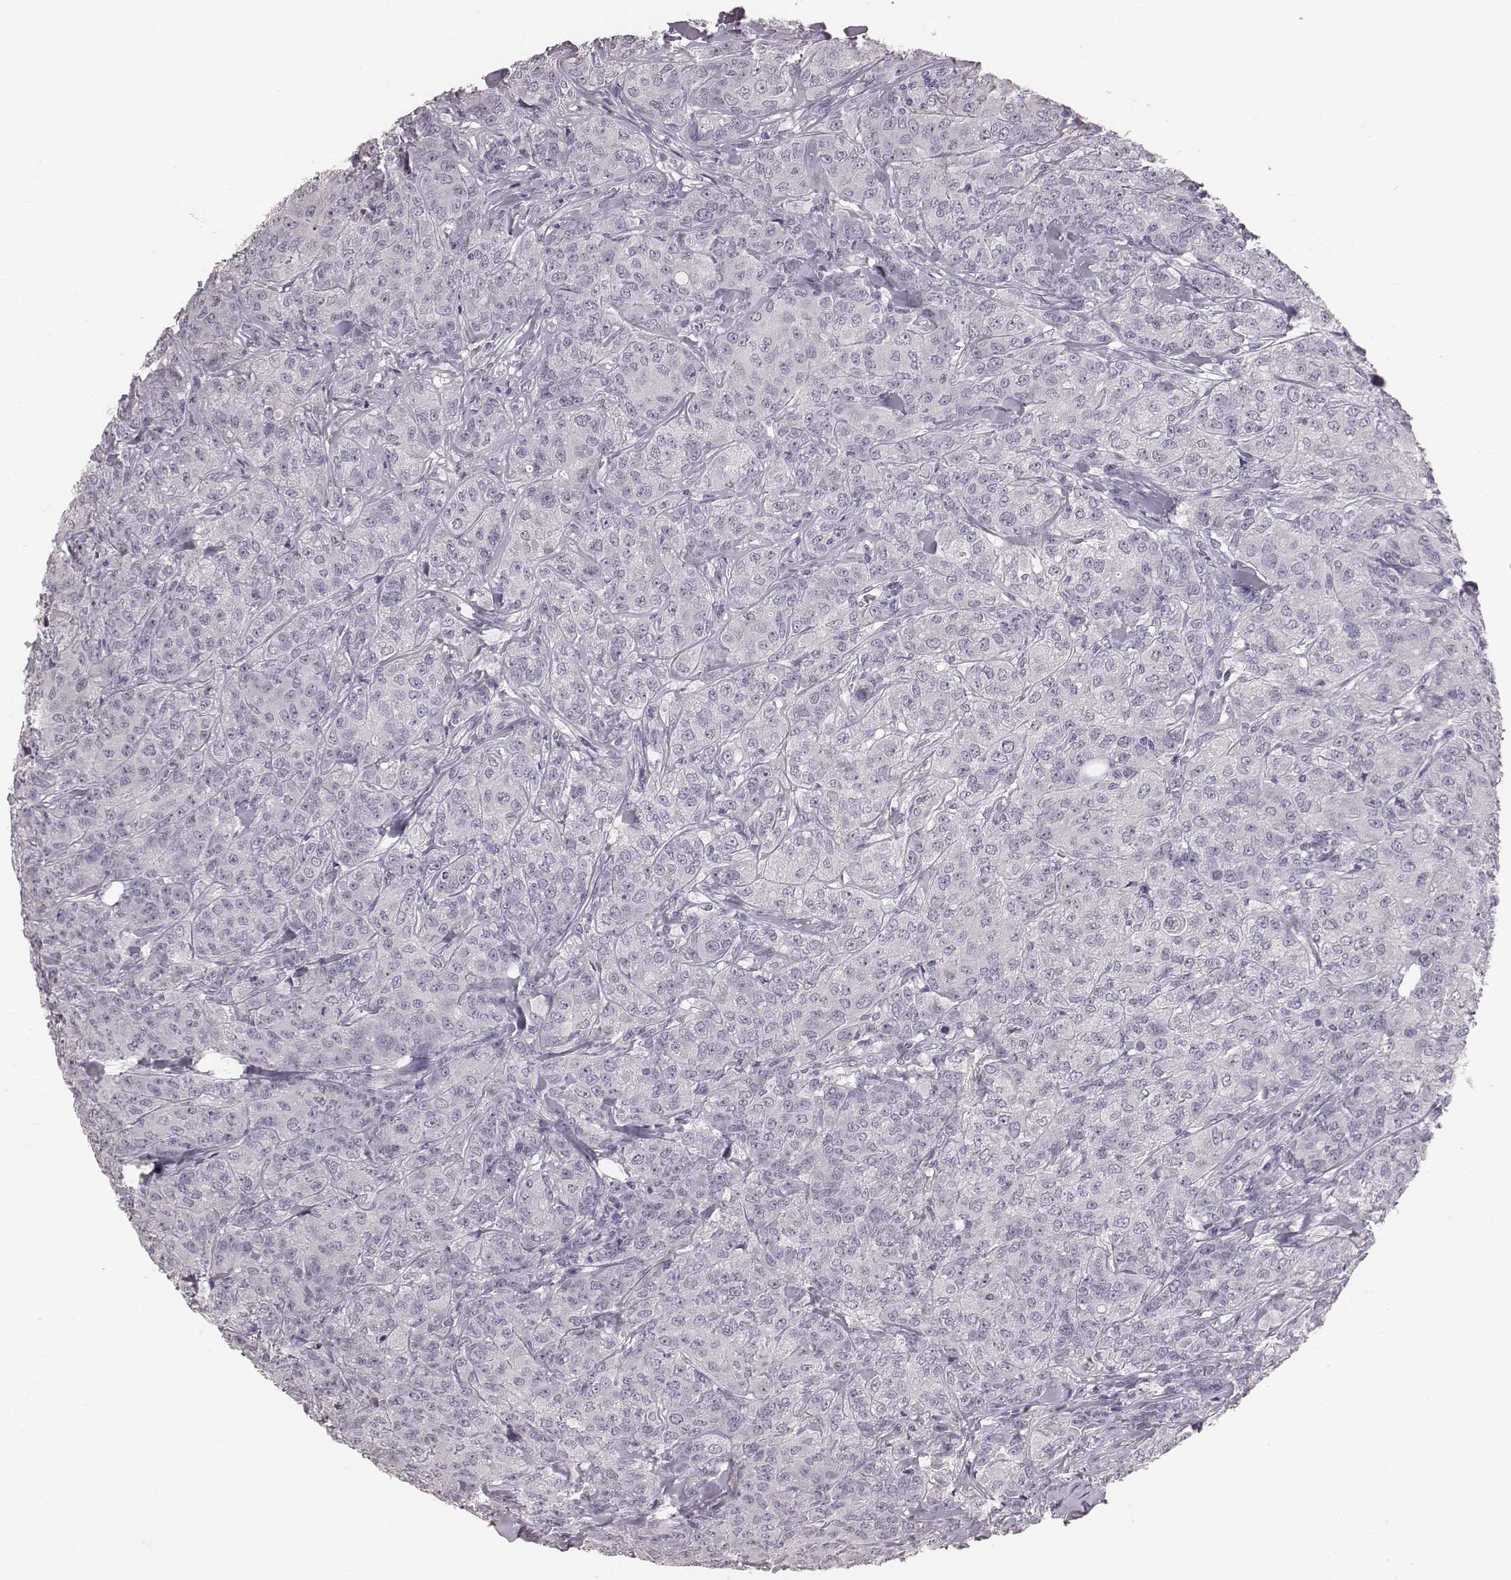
{"staining": {"intensity": "negative", "quantity": "none", "location": "none"}, "tissue": "breast cancer", "cell_type": "Tumor cells", "image_type": "cancer", "snomed": [{"axis": "morphology", "description": "Duct carcinoma"}, {"axis": "topography", "description": "Breast"}], "caption": "IHC micrograph of human breast infiltrating ductal carcinoma stained for a protein (brown), which exhibits no expression in tumor cells. Brightfield microscopy of immunohistochemistry (IHC) stained with DAB (brown) and hematoxylin (blue), captured at high magnification.", "gene": "CFTR", "patient": {"sex": "female", "age": 43}}